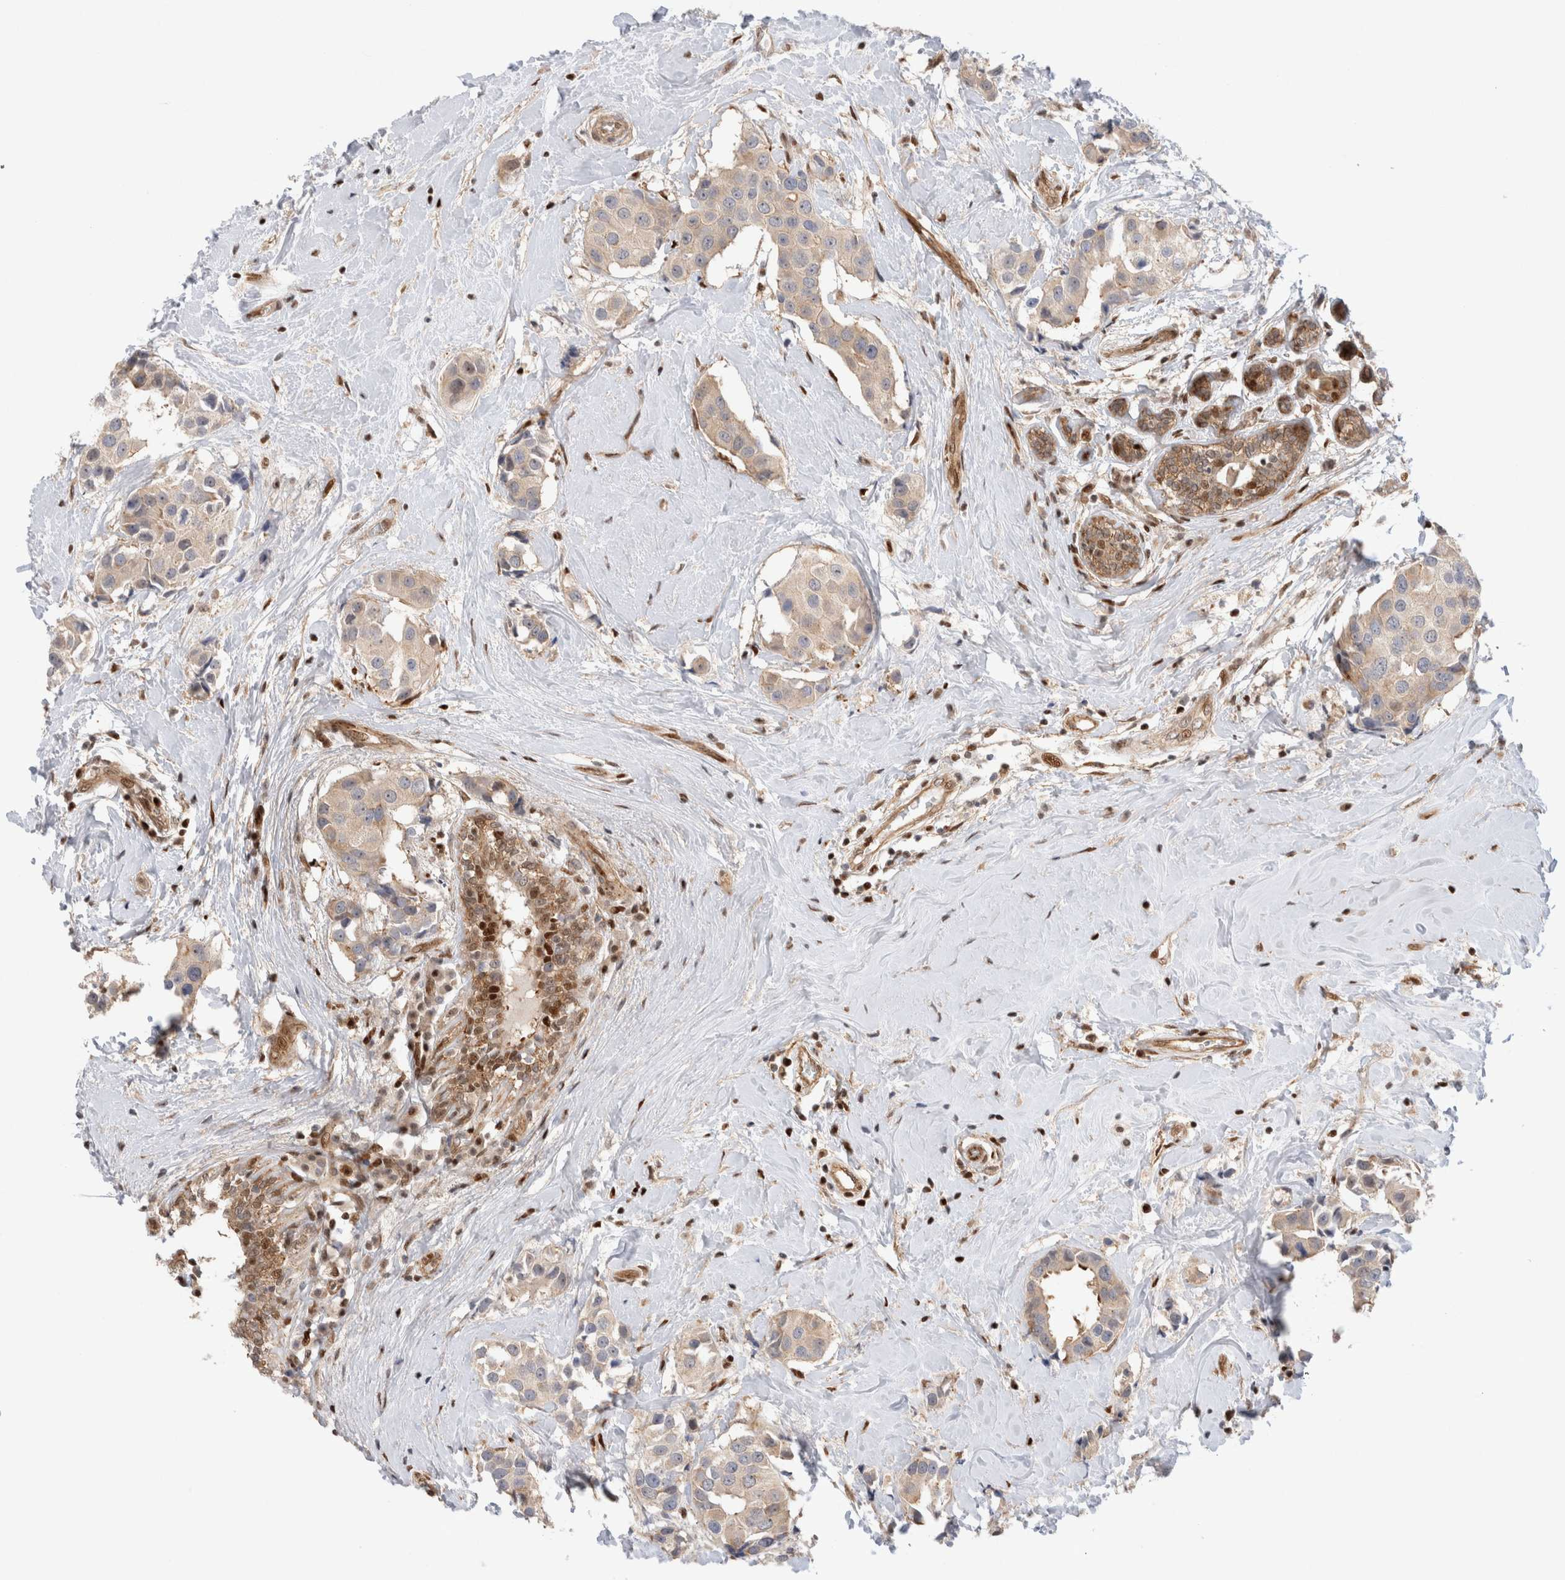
{"staining": {"intensity": "weak", "quantity": "<25%", "location": "cytoplasmic/membranous"}, "tissue": "breast cancer", "cell_type": "Tumor cells", "image_type": "cancer", "snomed": [{"axis": "morphology", "description": "Normal tissue, NOS"}, {"axis": "morphology", "description": "Duct carcinoma"}, {"axis": "topography", "description": "Breast"}], "caption": "DAB immunohistochemical staining of invasive ductal carcinoma (breast) demonstrates no significant expression in tumor cells. (DAB IHC, high magnification).", "gene": "TCF4", "patient": {"sex": "female", "age": 39}}